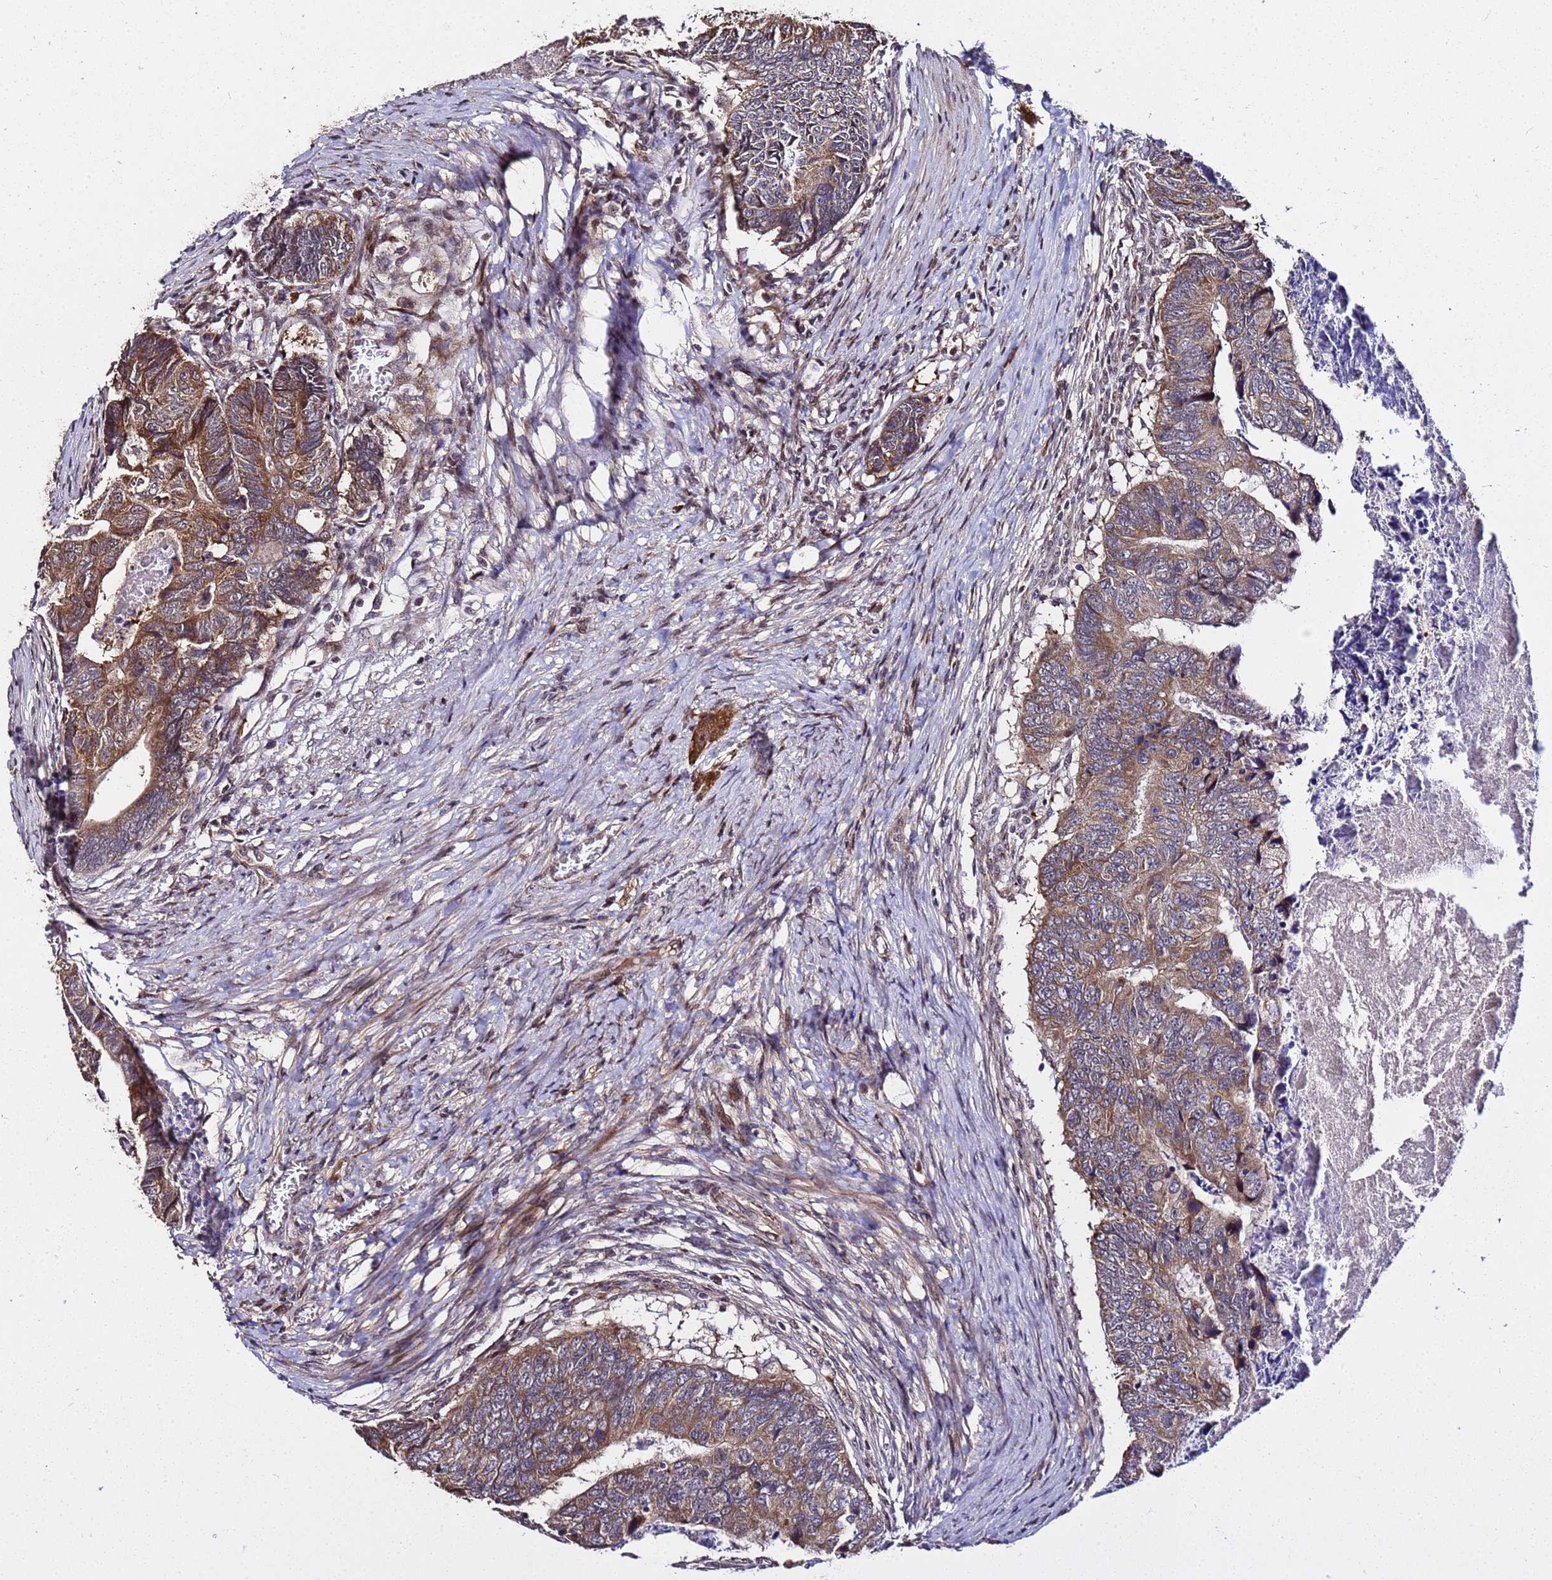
{"staining": {"intensity": "moderate", "quantity": ">75%", "location": "cytoplasmic/membranous"}, "tissue": "colorectal cancer", "cell_type": "Tumor cells", "image_type": "cancer", "snomed": [{"axis": "morphology", "description": "Adenocarcinoma, NOS"}, {"axis": "topography", "description": "Colon"}], "caption": "The micrograph displays staining of colorectal cancer (adenocarcinoma), revealing moderate cytoplasmic/membranous protein staining (brown color) within tumor cells.", "gene": "WNK4", "patient": {"sex": "female", "age": 67}}